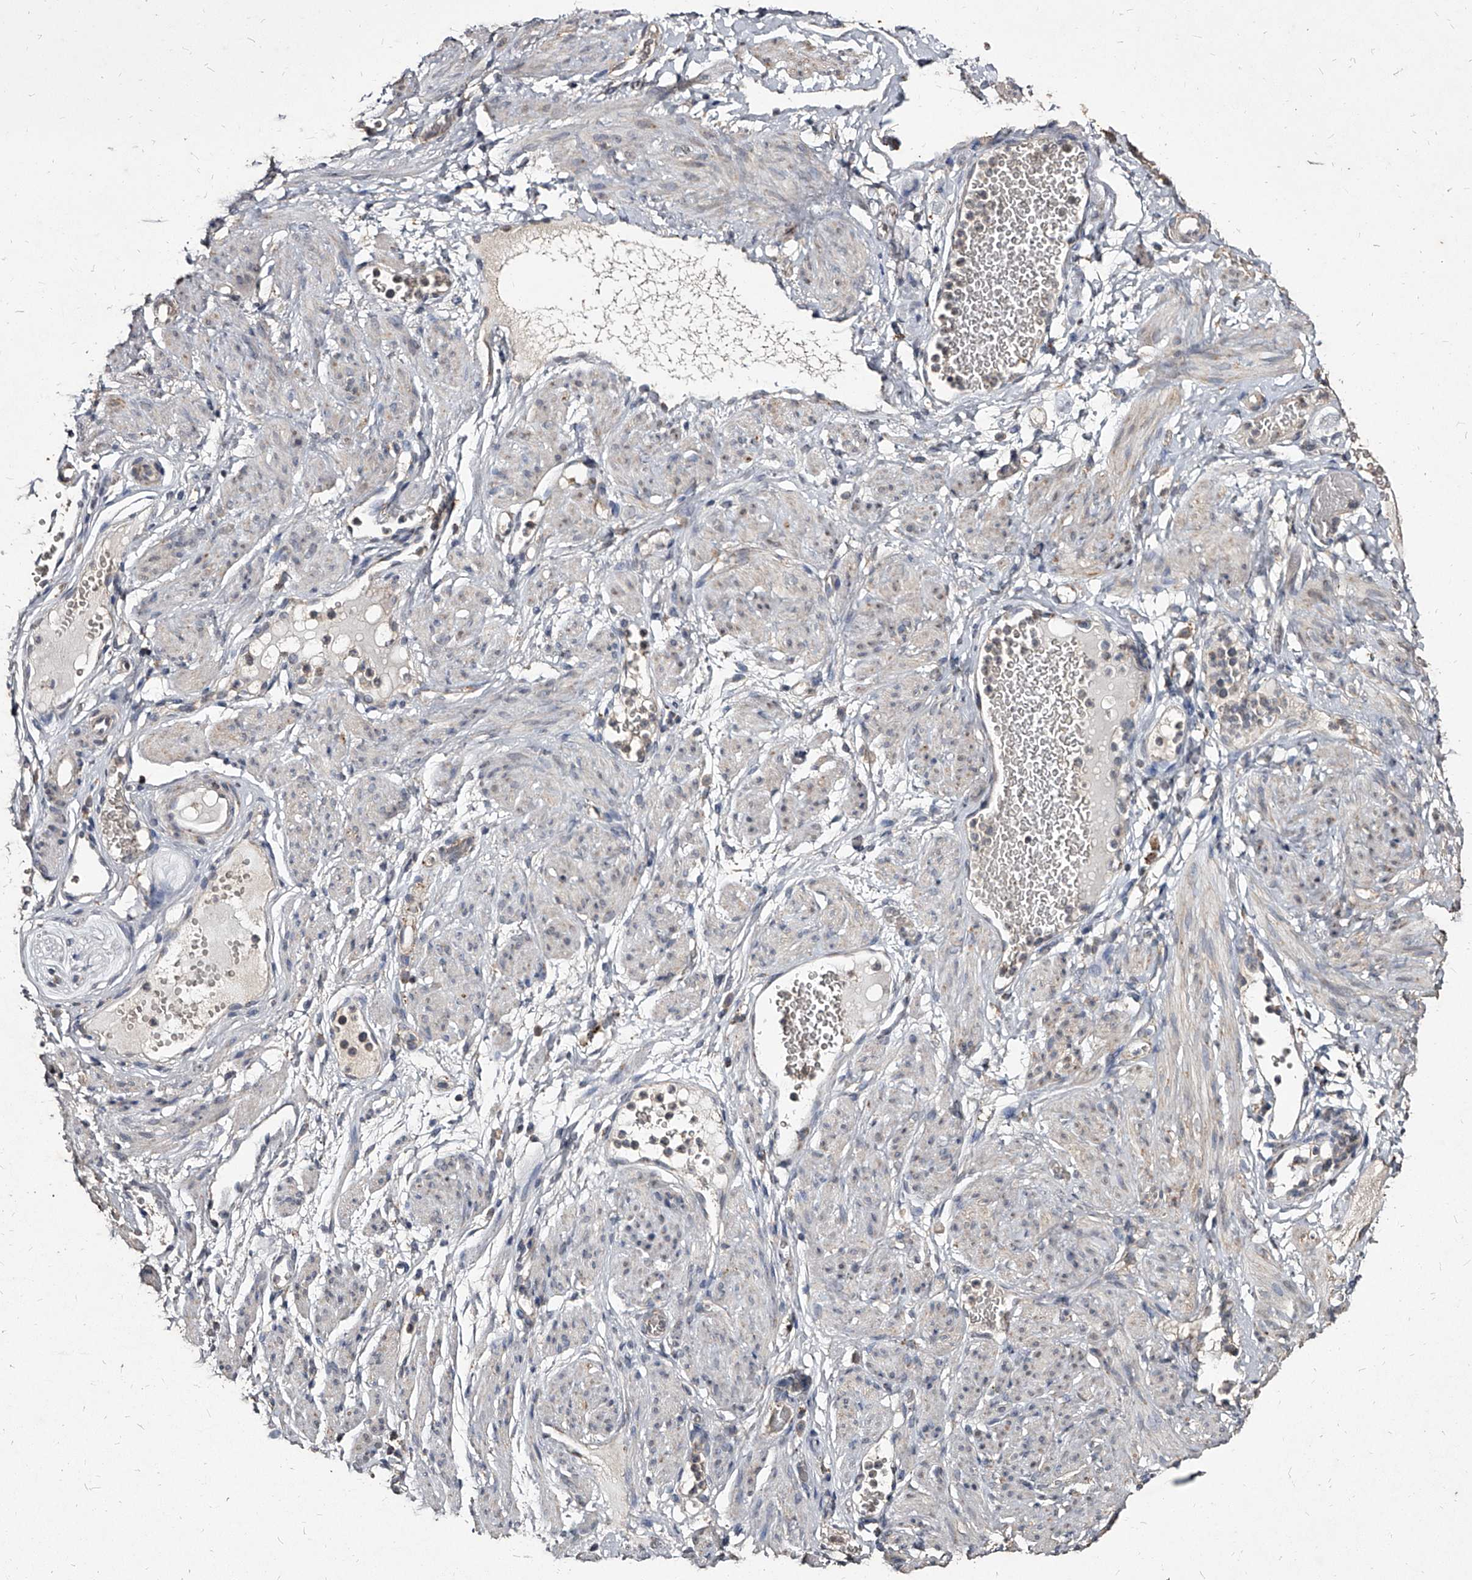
{"staining": {"intensity": "negative", "quantity": "none", "location": "none"}, "tissue": "adipose tissue", "cell_type": "Adipocytes", "image_type": "normal", "snomed": [{"axis": "morphology", "description": "Normal tissue, NOS"}, {"axis": "topography", "description": "Smooth muscle"}, {"axis": "topography", "description": "Peripheral nerve tissue"}], "caption": "This image is of unremarkable adipose tissue stained with immunohistochemistry to label a protein in brown with the nuclei are counter-stained blue. There is no expression in adipocytes. (Stains: DAB (3,3'-diaminobenzidine) immunohistochemistry (IHC) with hematoxylin counter stain, Microscopy: brightfield microscopy at high magnification).", "gene": "GPR183", "patient": {"sex": "female", "age": 39}}